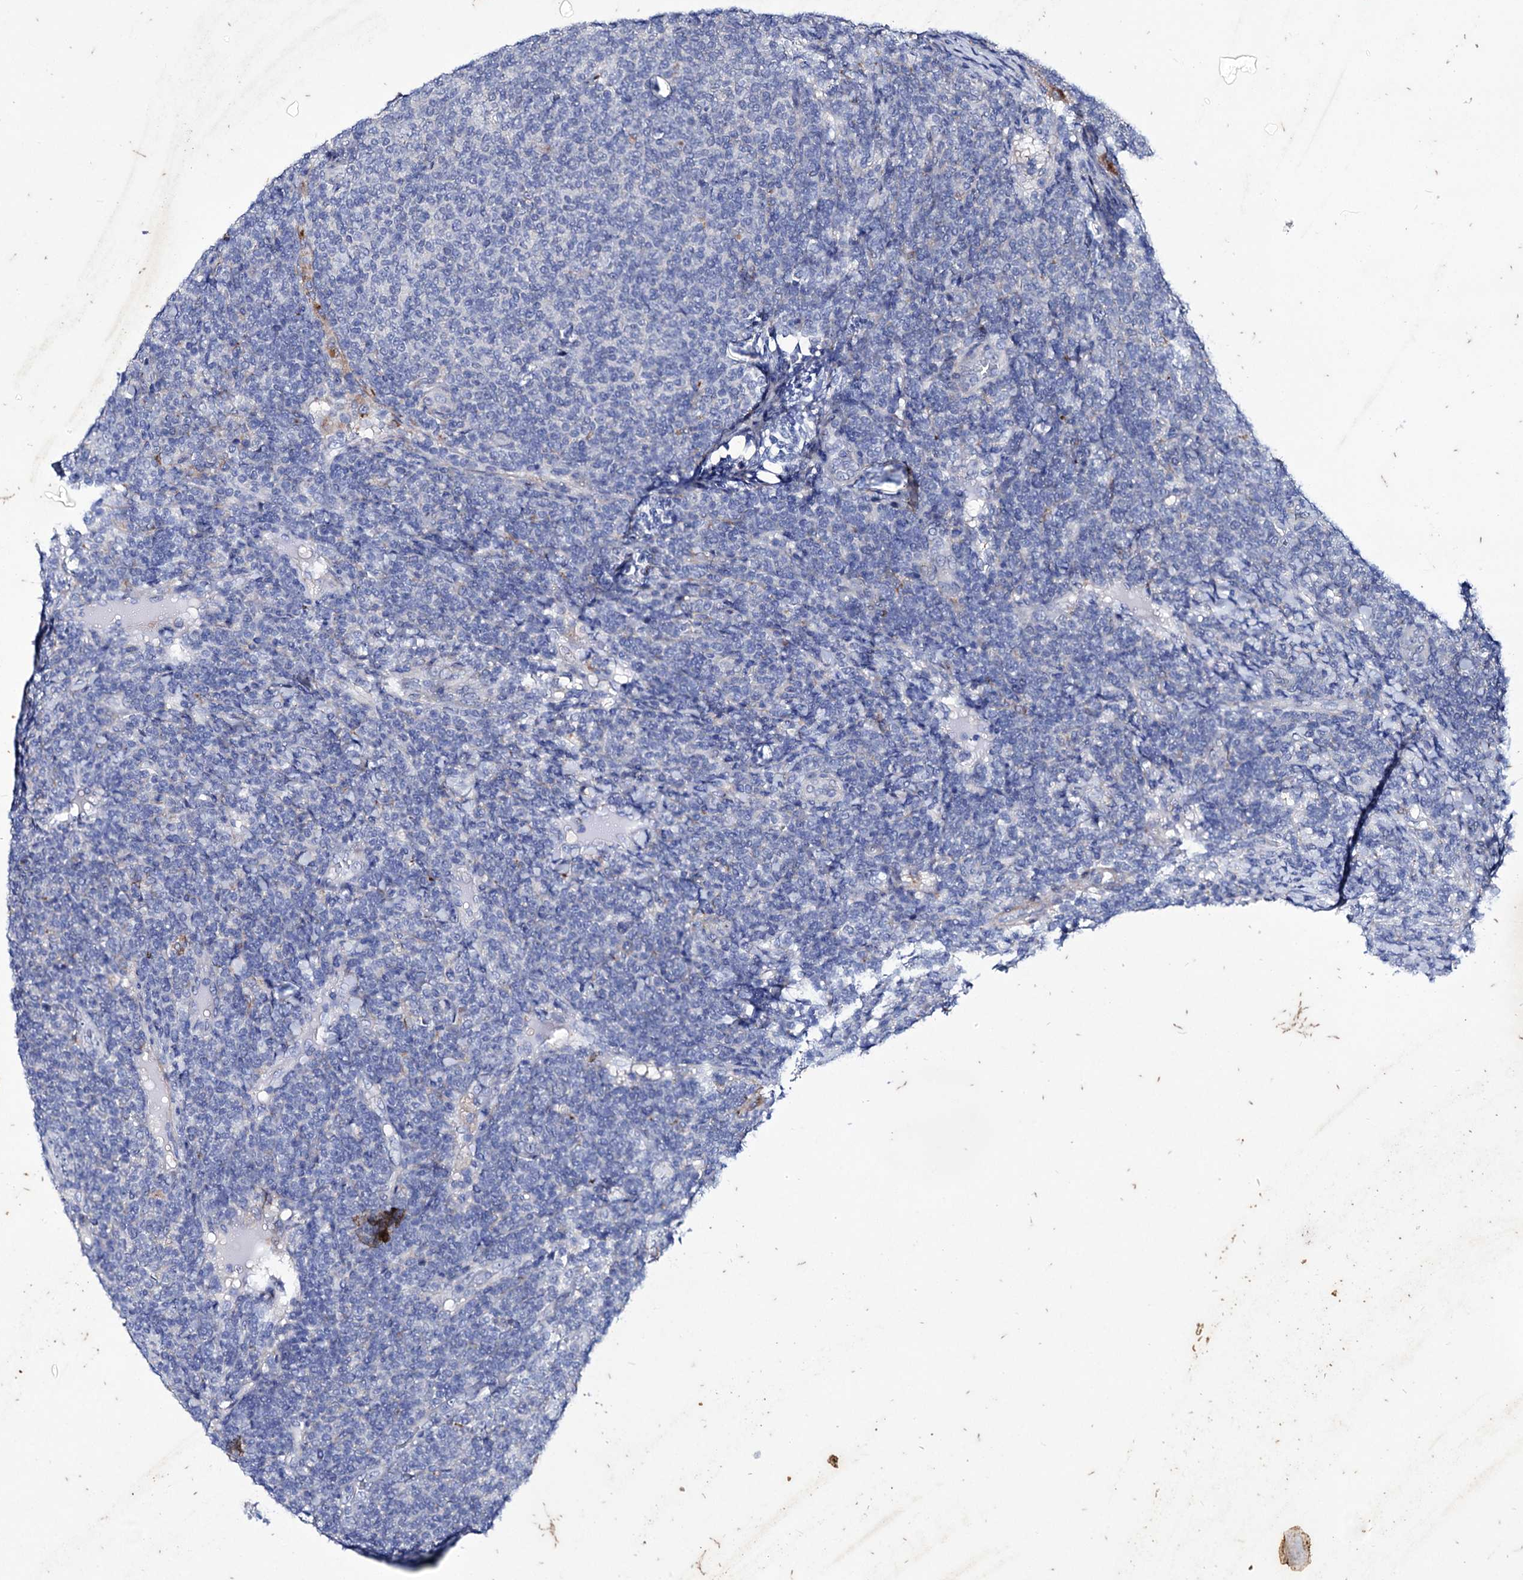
{"staining": {"intensity": "negative", "quantity": "none", "location": "none"}, "tissue": "lymphoma", "cell_type": "Tumor cells", "image_type": "cancer", "snomed": [{"axis": "morphology", "description": "Malignant lymphoma, non-Hodgkin's type, Low grade"}, {"axis": "topography", "description": "Lymph node"}], "caption": "Protein analysis of malignant lymphoma, non-Hodgkin's type (low-grade) exhibits no significant staining in tumor cells.", "gene": "AXL", "patient": {"sex": "male", "age": 66}}